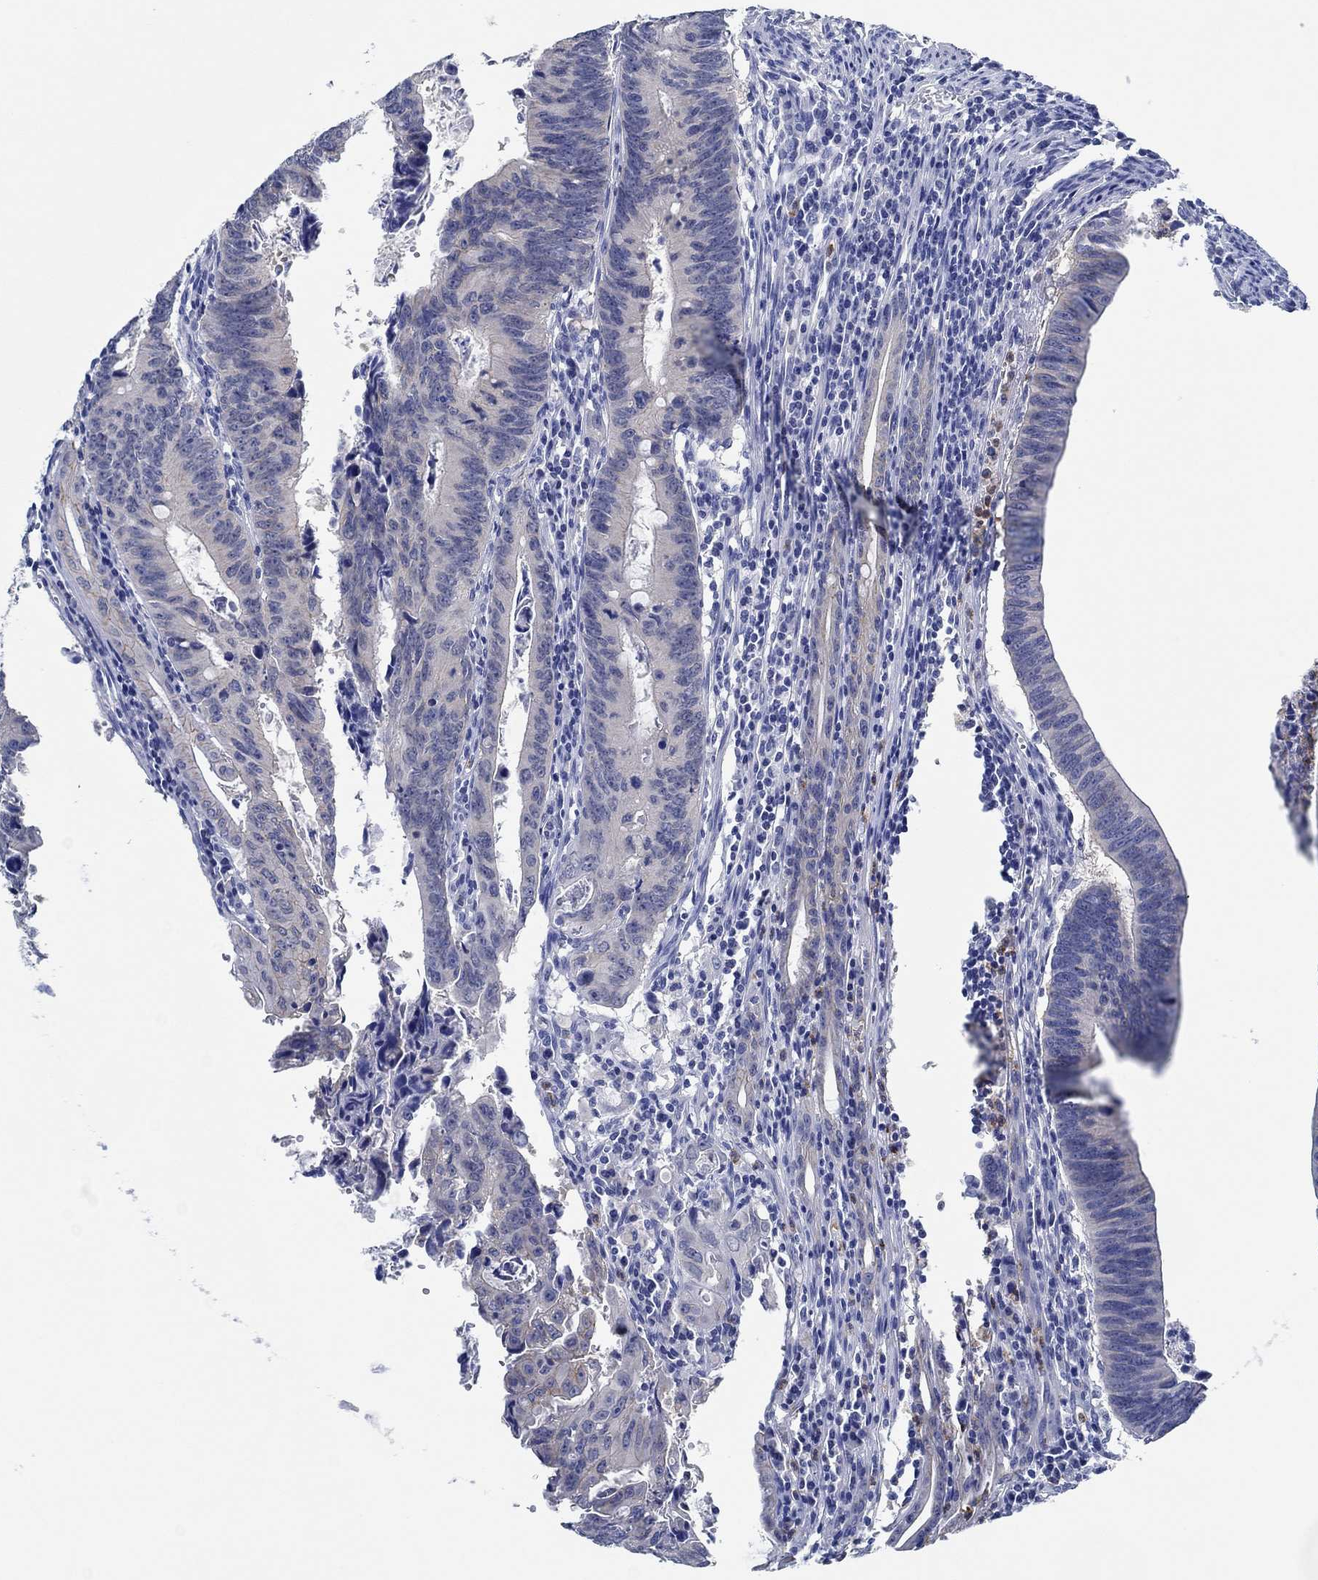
{"staining": {"intensity": "weak", "quantity": "<25%", "location": "cytoplasmic/membranous"}, "tissue": "colorectal cancer", "cell_type": "Tumor cells", "image_type": "cancer", "snomed": [{"axis": "morphology", "description": "Adenocarcinoma, NOS"}, {"axis": "topography", "description": "Colon"}], "caption": "Immunohistochemistry (IHC) image of neoplastic tissue: colorectal adenocarcinoma stained with DAB displays no significant protein expression in tumor cells. Nuclei are stained in blue.", "gene": "ZNF671", "patient": {"sex": "female", "age": 87}}